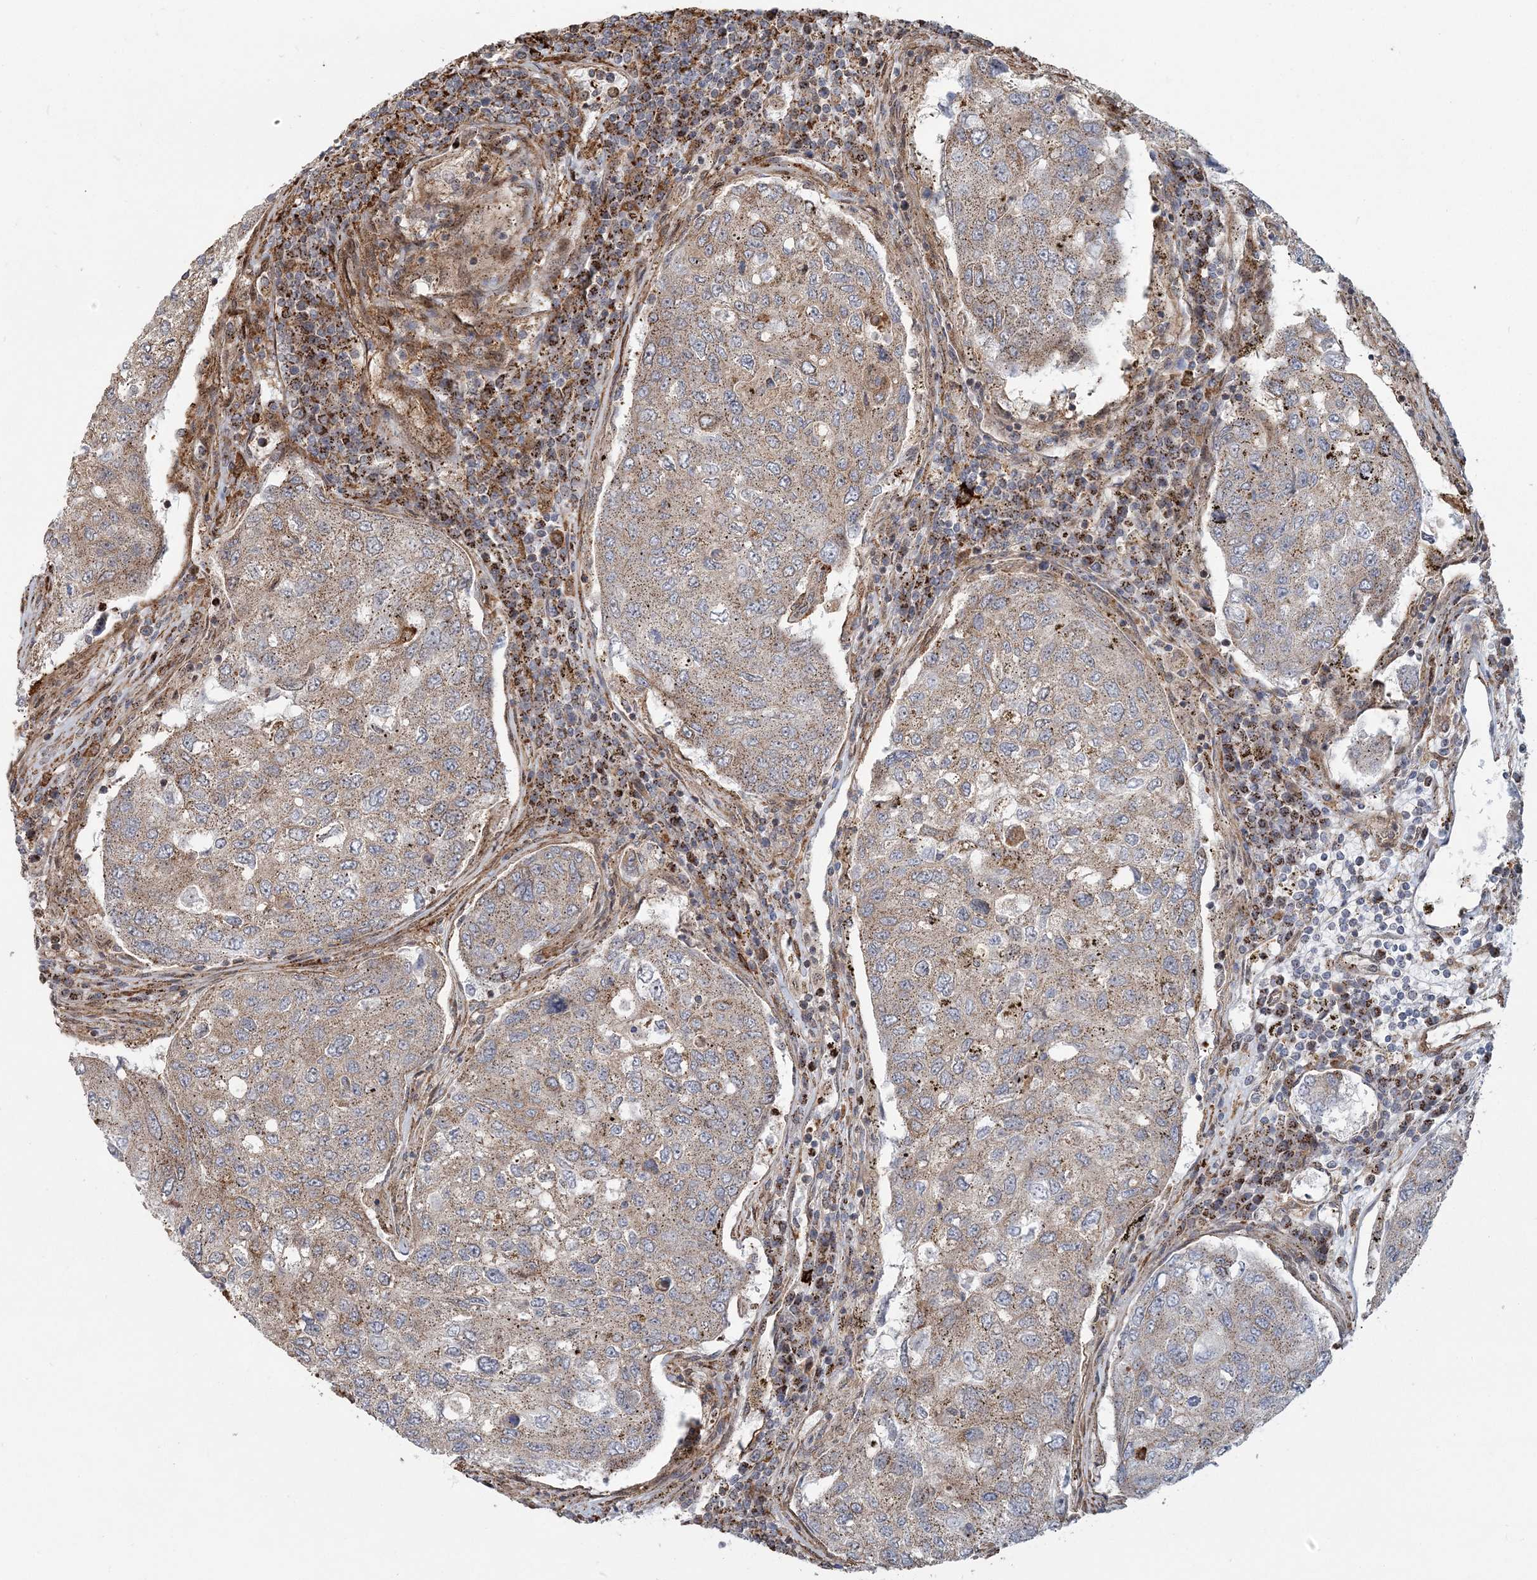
{"staining": {"intensity": "moderate", "quantity": ">75%", "location": "cytoplasmic/membranous"}, "tissue": "urothelial cancer", "cell_type": "Tumor cells", "image_type": "cancer", "snomed": [{"axis": "morphology", "description": "Urothelial carcinoma, High grade"}, {"axis": "topography", "description": "Lymph node"}, {"axis": "topography", "description": "Urinary bladder"}], "caption": "Immunohistochemistry (IHC) image of human high-grade urothelial carcinoma stained for a protein (brown), which demonstrates medium levels of moderate cytoplasmic/membranous staining in about >75% of tumor cells.", "gene": "TRAF3IP2", "patient": {"sex": "male", "age": 51}}